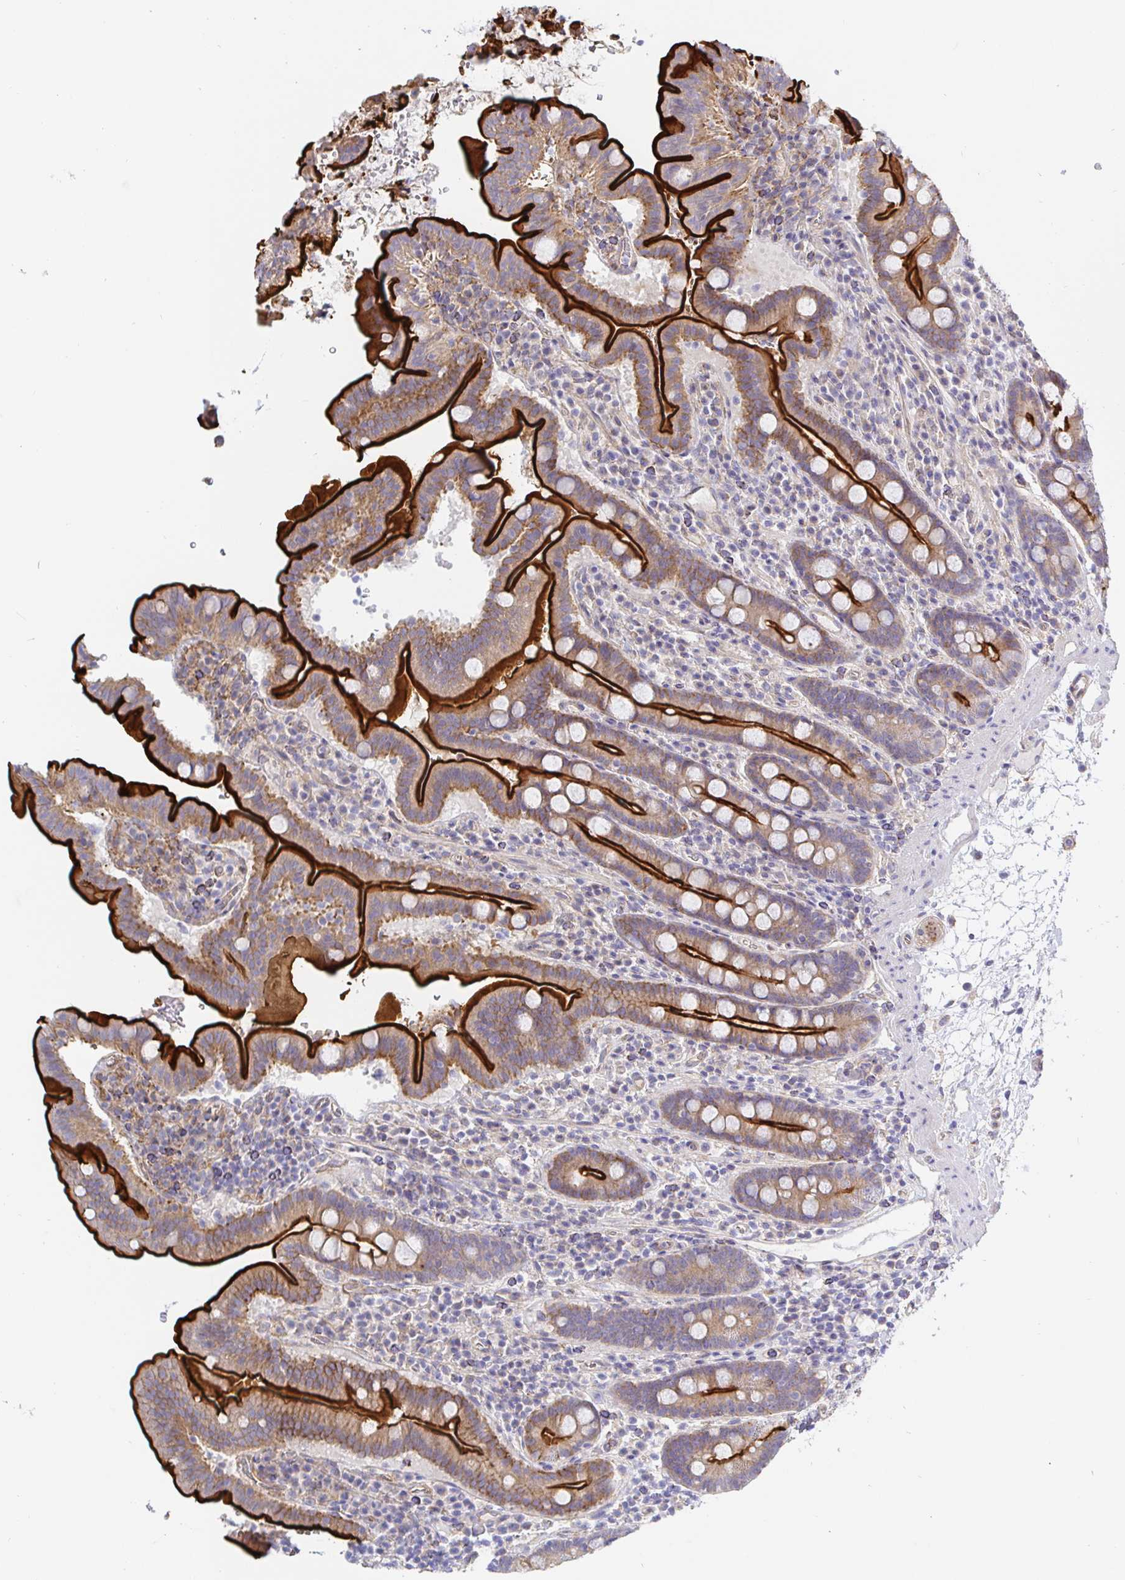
{"staining": {"intensity": "strong", "quantity": ">75%", "location": "cytoplasmic/membranous"}, "tissue": "small intestine", "cell_type": "Glandular cells", "image_type": "normal", "snomed": [{"axis": "morphology", "description": "Normal tissue, NOS"}, {"axis": "topography", "description": "Small intestine"}], "caption": "Small intestine stained with DAB (3,3'-diaminobenzidine) IHC exhibits high levels of strong cytoplasmic/membranous positivity in approximately >75% of glandular cells.", "gene": "ARL4D", "patient": {"sex": "male", "age": 26}}